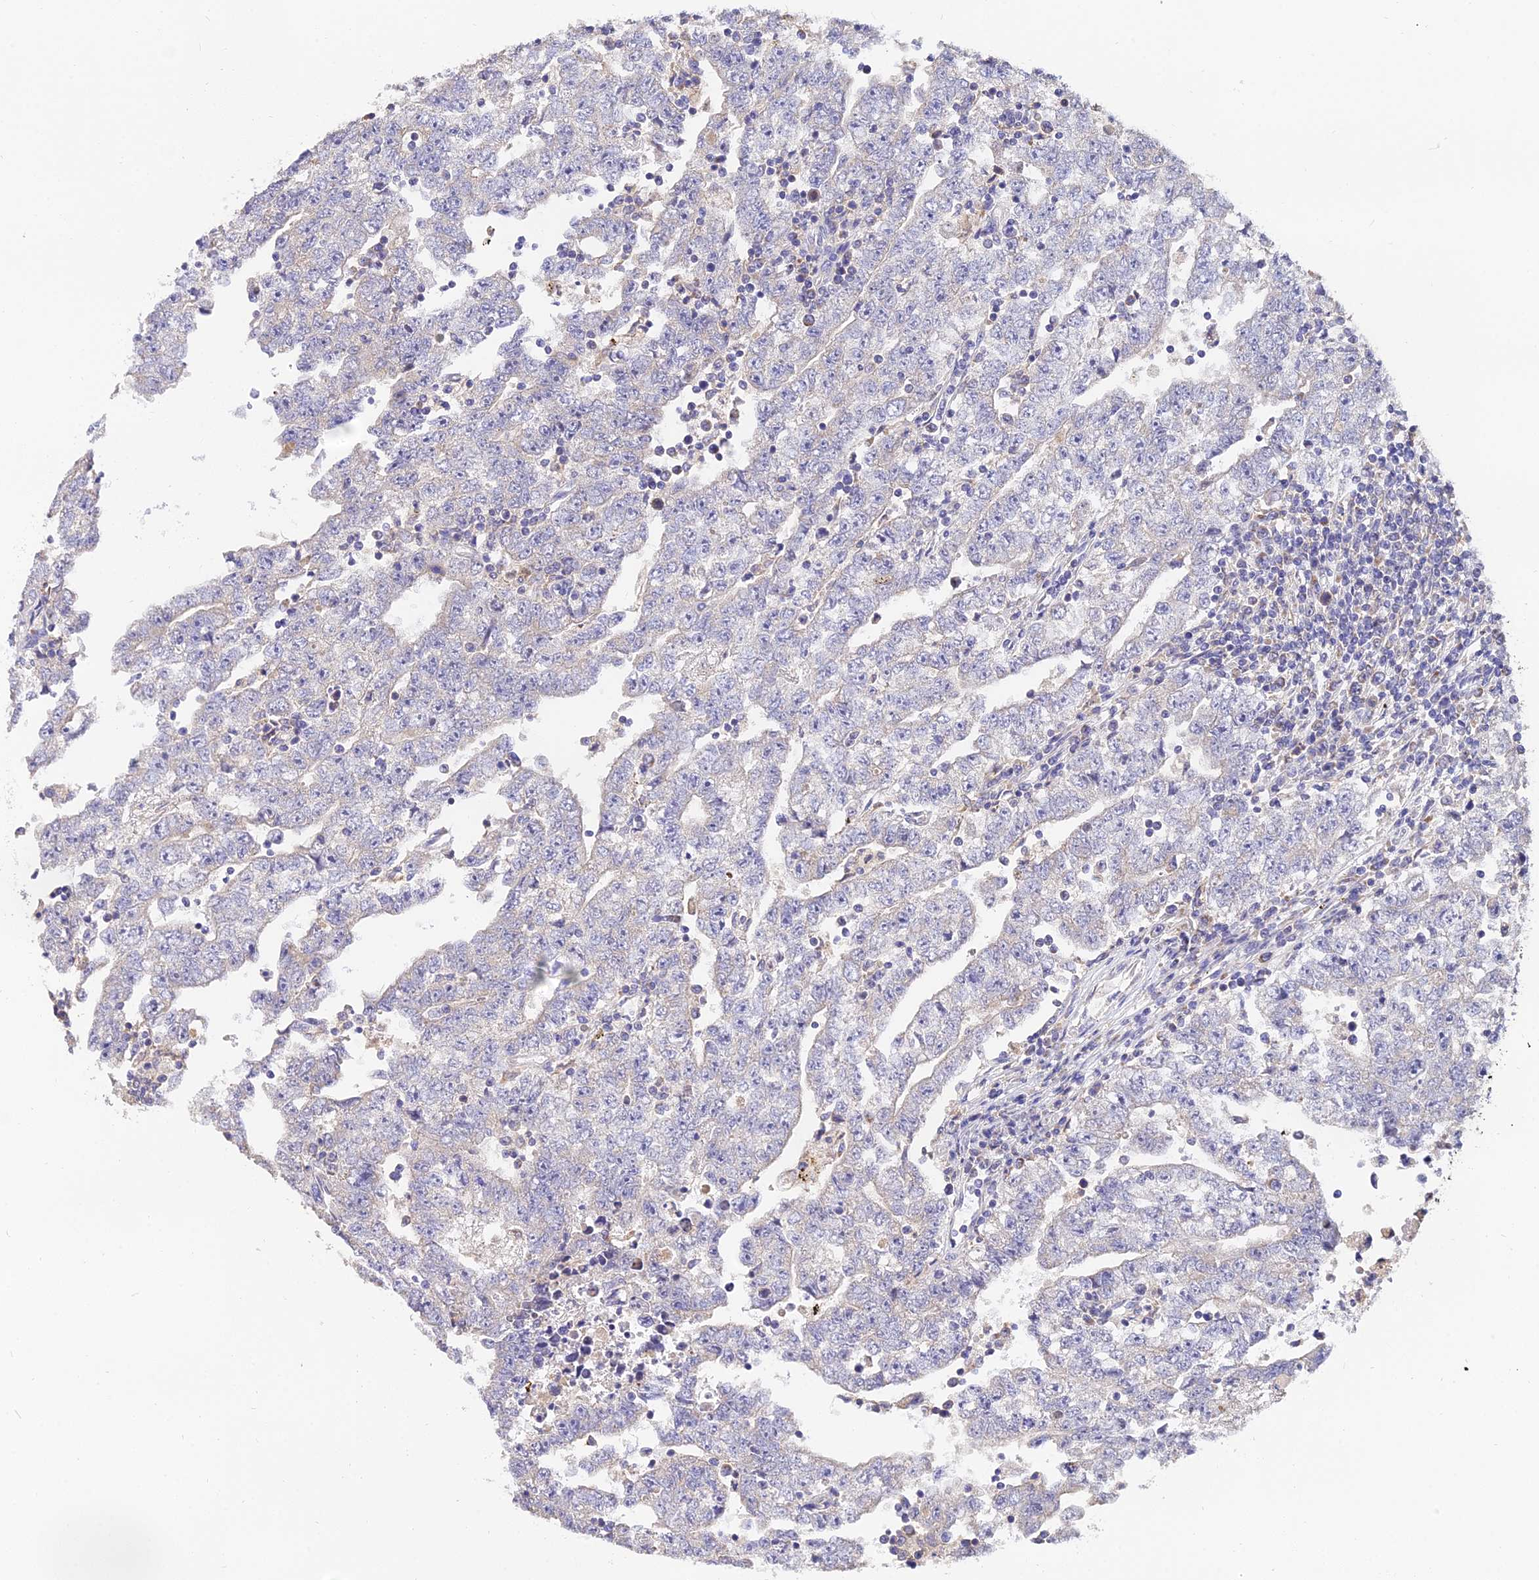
{"staining": {"intensity": "negative", "quantity": "none", "location": "none"}, "tissue": "testis cancer", "cell_type": "Tumor cells", "image_type": "cancer", "snomed": [{"axis": "morphology", "description": "Carcinoma, Embryonal, NOS"}, {"axis": "topography", "description": "Testis"}], "caption": "DAB (3,3'-diaminobenzidine) immunohistochemical staining of testis cancer (embryonal carcinoma) exhibits no significant staining in tumor cells.", "gene": "ARL8B", "patient": {"sex": "male", "age": 25}}